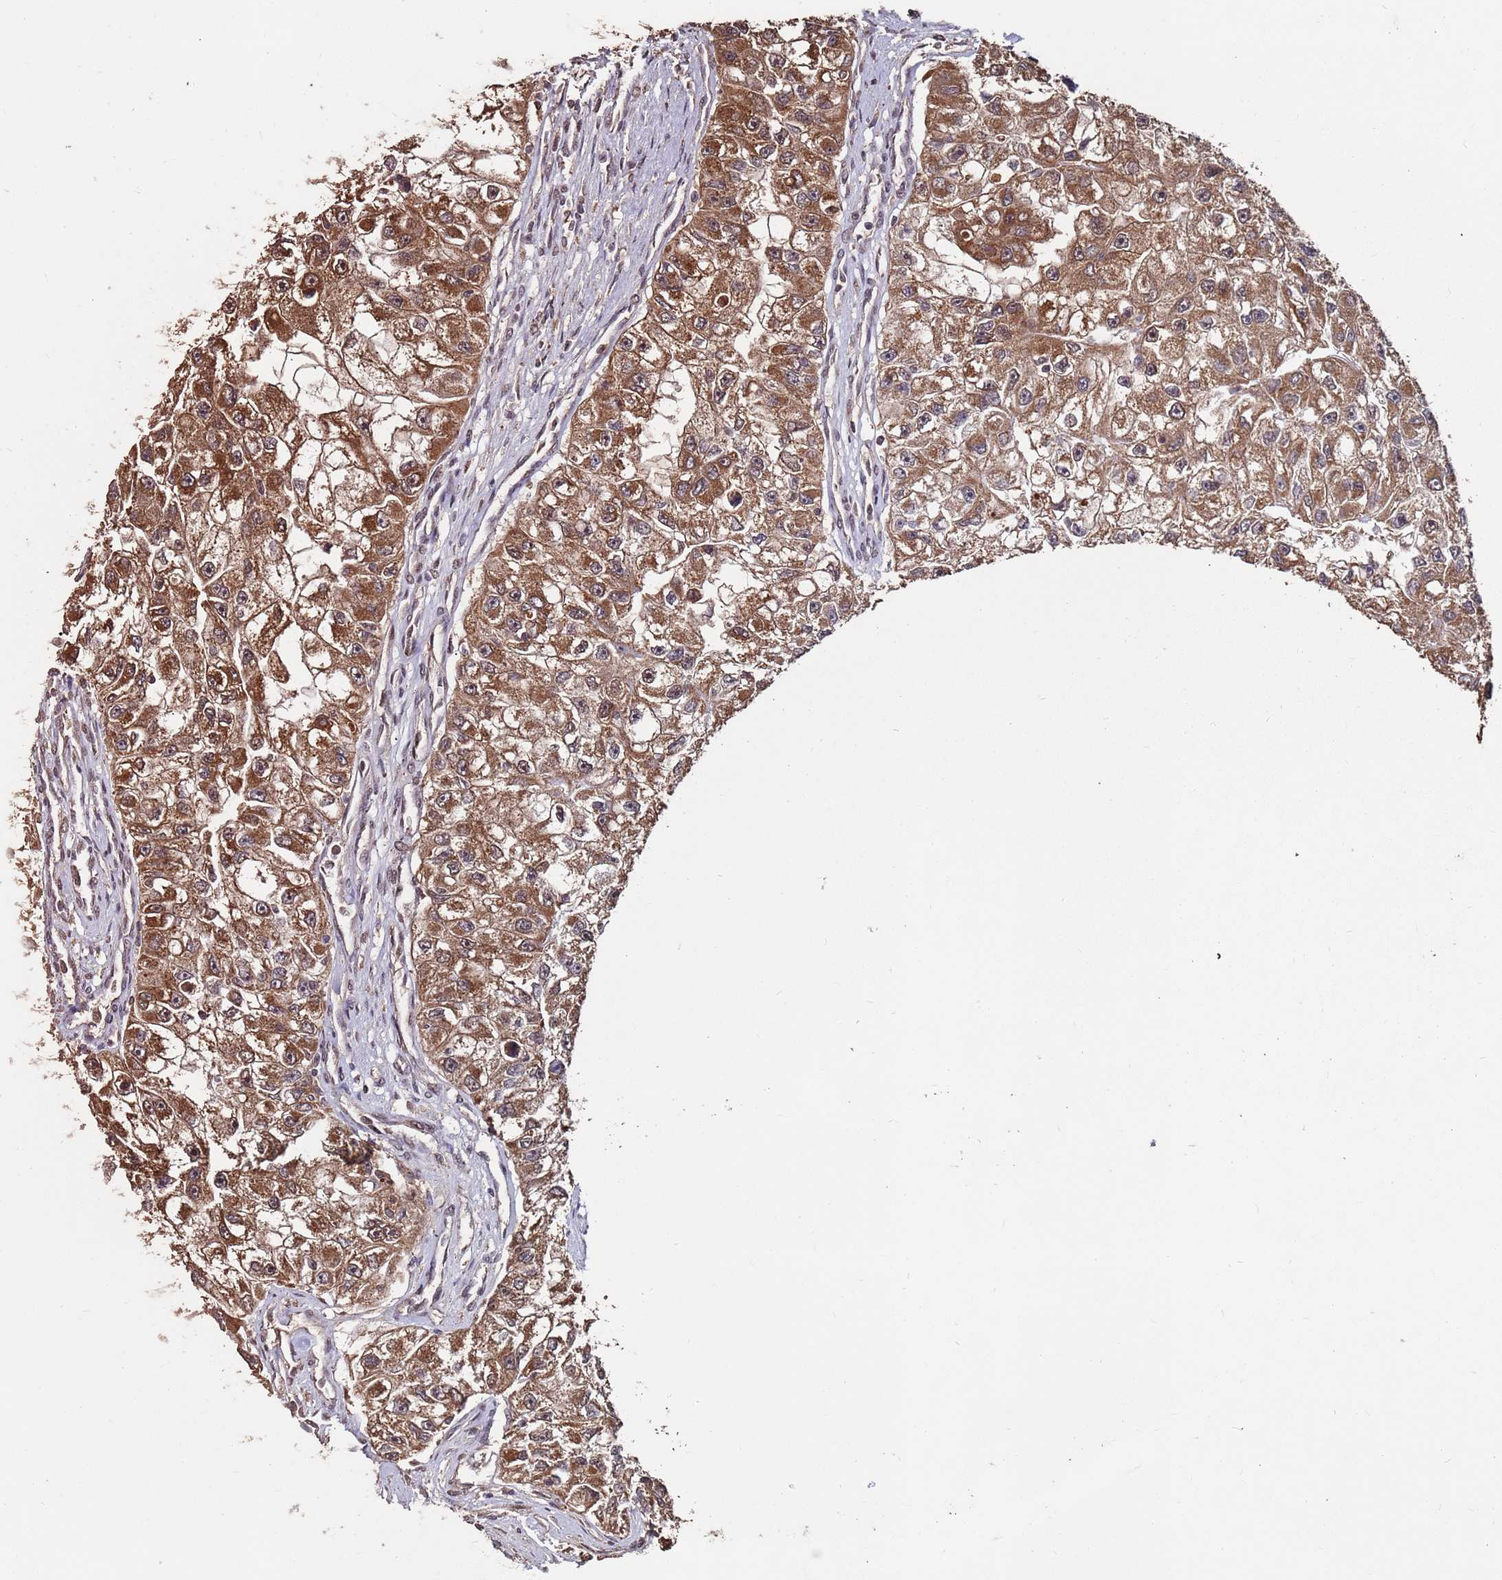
{"staining": {"intensity": "moderate", "quantity": ">75%", "location": "cytoplasmic/membranous"}, "tissue": "renal cancer", "cell_type": "Tumor cells", "image_type": "cancer", "snomed": [{"axis": "morphology", "description": "Adenocarcinoma, NOS"}, {"axis": "topography", "description": "Kidney"}], "caption": "Protein expression analysis of renal cancer reveals moderate cytoplasmic/membranous staining in about >75% of tumor cells.", "gene": "PRR7", "patient": {"sex": "male", "age": 63}}